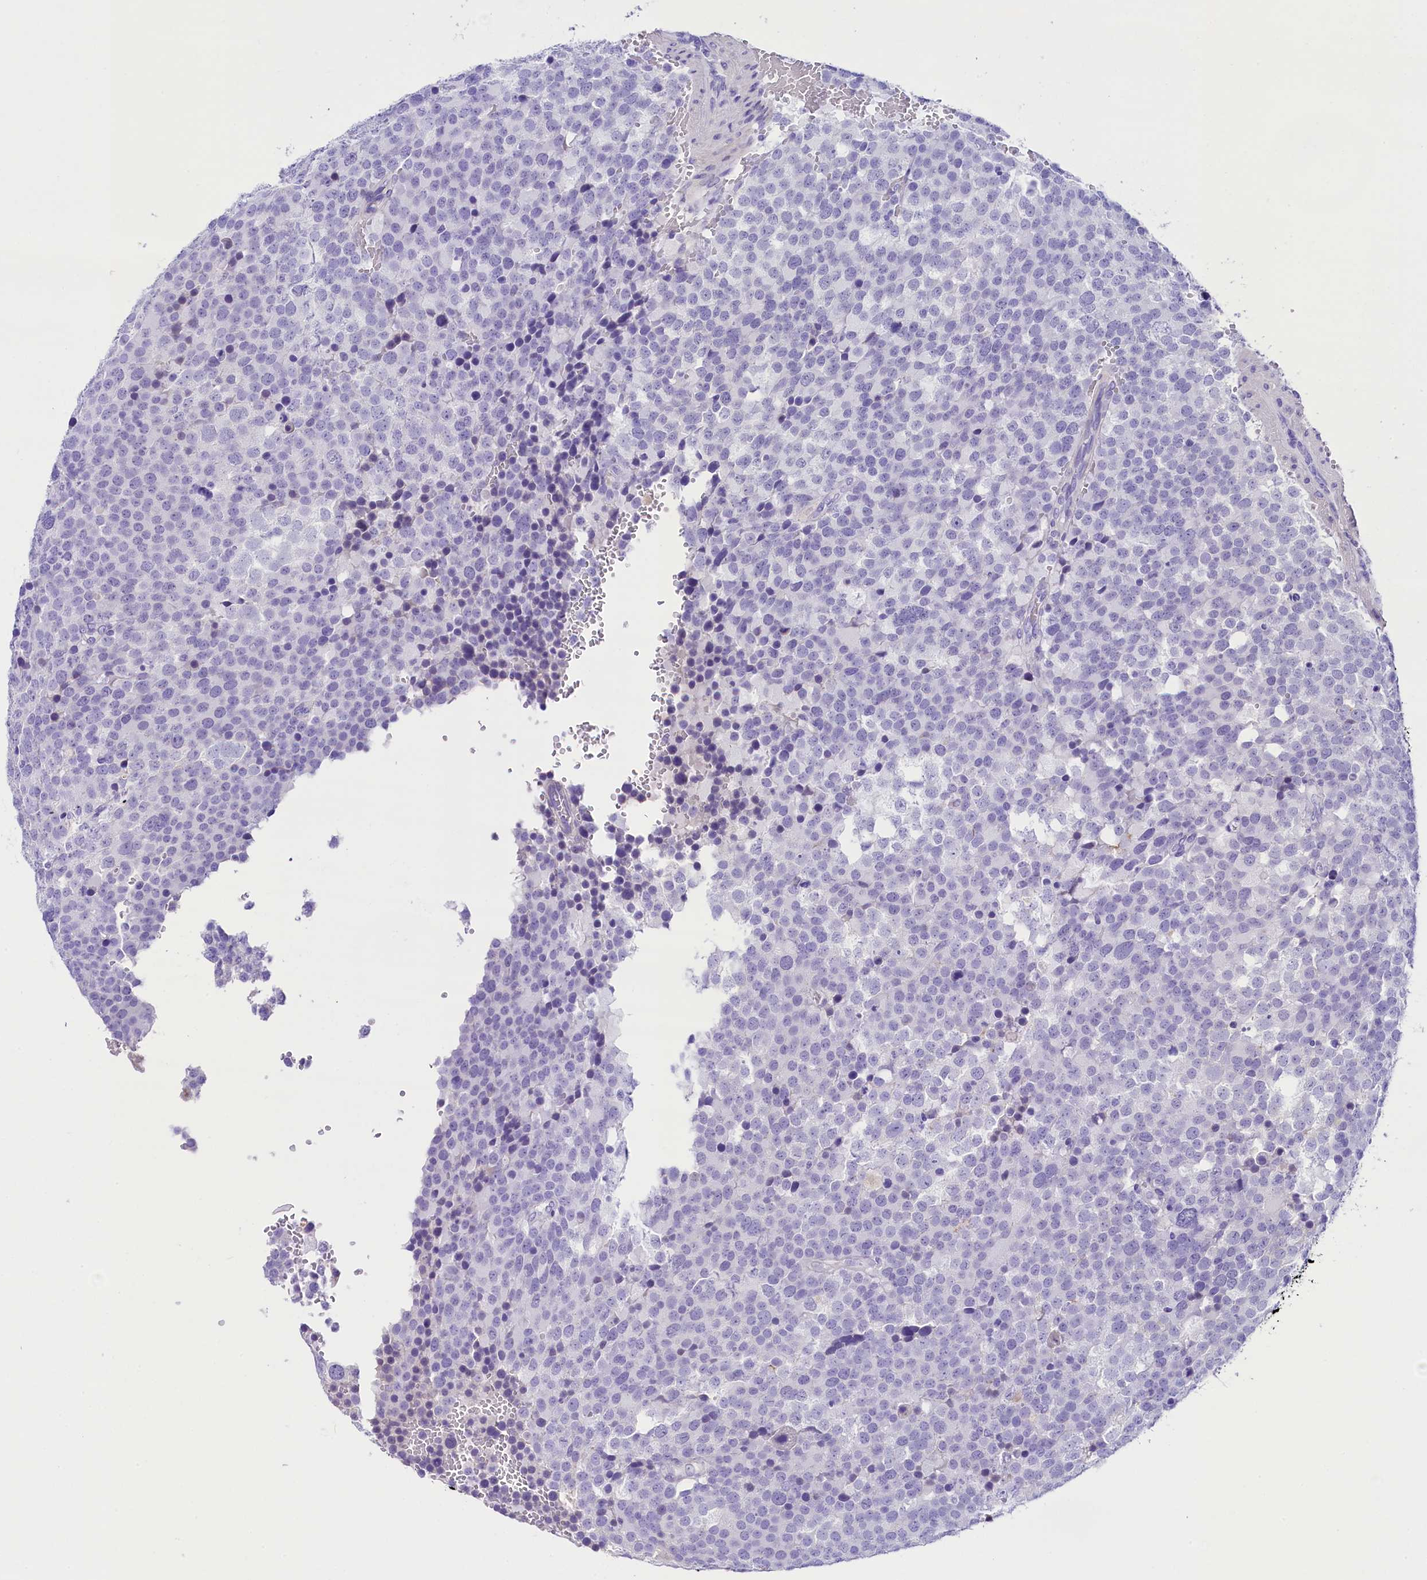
{"staining": {"intensity": "negative", "quantity": "none", "location": "none"}, "tissue": "testis cancer", "cell_type": "Tumor cells", "image_type": "cancer", "snomed": [{"axis": "morphology", "description": "Seminoma, NOS"}, {"axis": "topography", "description": "Testis"}], "caption": "A photomicrograph of human testis cancer is negative for staining in tumor cells.", "gene": "SKIDA1", "patient": {"sex": "male", "age": 71}}